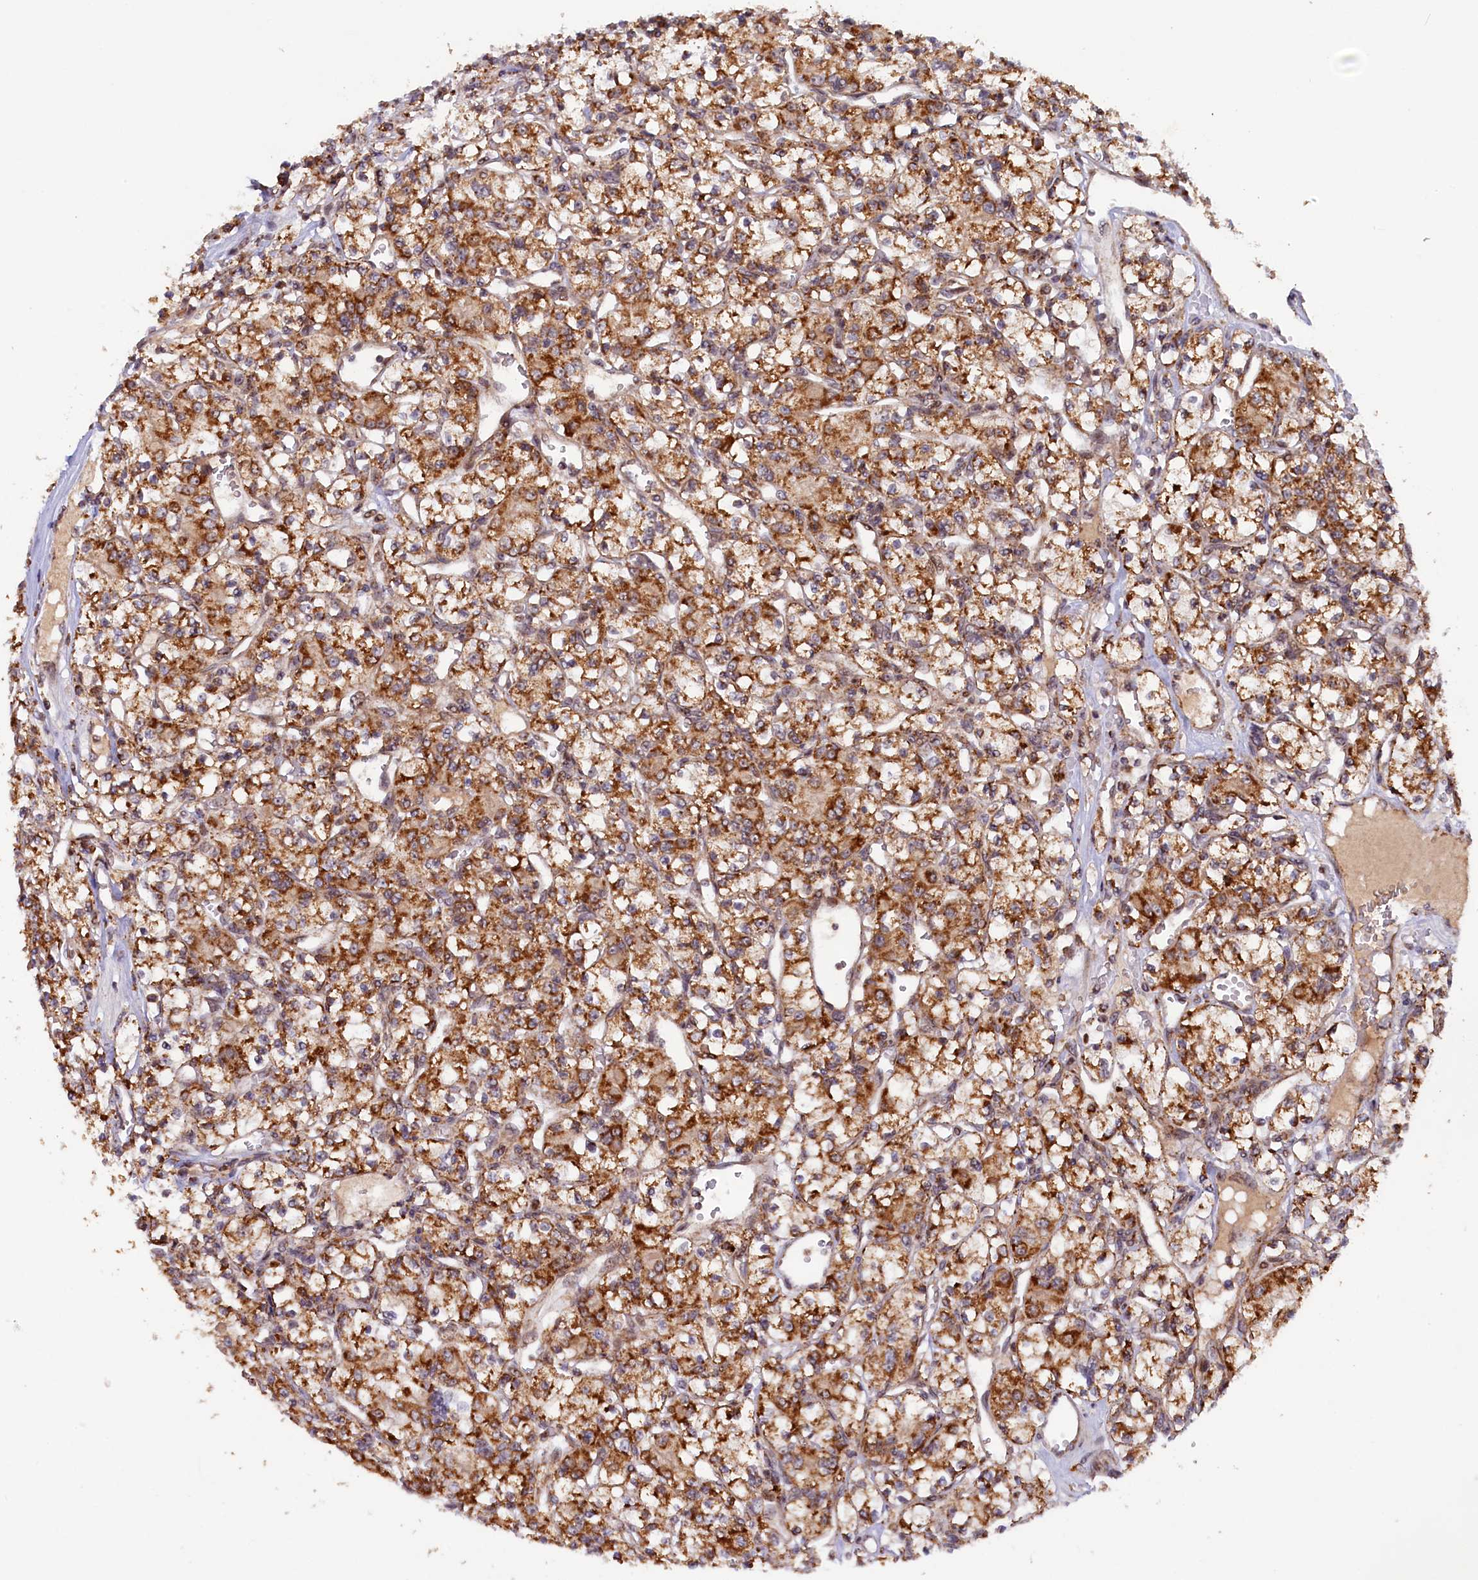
{"staining": {"intensity": "strong", "quantity": "25%-75%", "location": "cytoplasmic/membranous"}, "tissue": "renal cancer", "cell_type": "Tumor cells", "image_type": "cancer", "snomed": [{"axis": "morphology", "description": "Adenocarcinoma, NOS"}, {"axis": "topography", "description": "Kidney"}], "caption": "Tumor cells display strong cytoplasmic/membranous staining in approximately 25%-75% of cells in renal adenocarcinoma.", "gene": "DUS3L", "patient": {"sex": "female", "age": 59}}